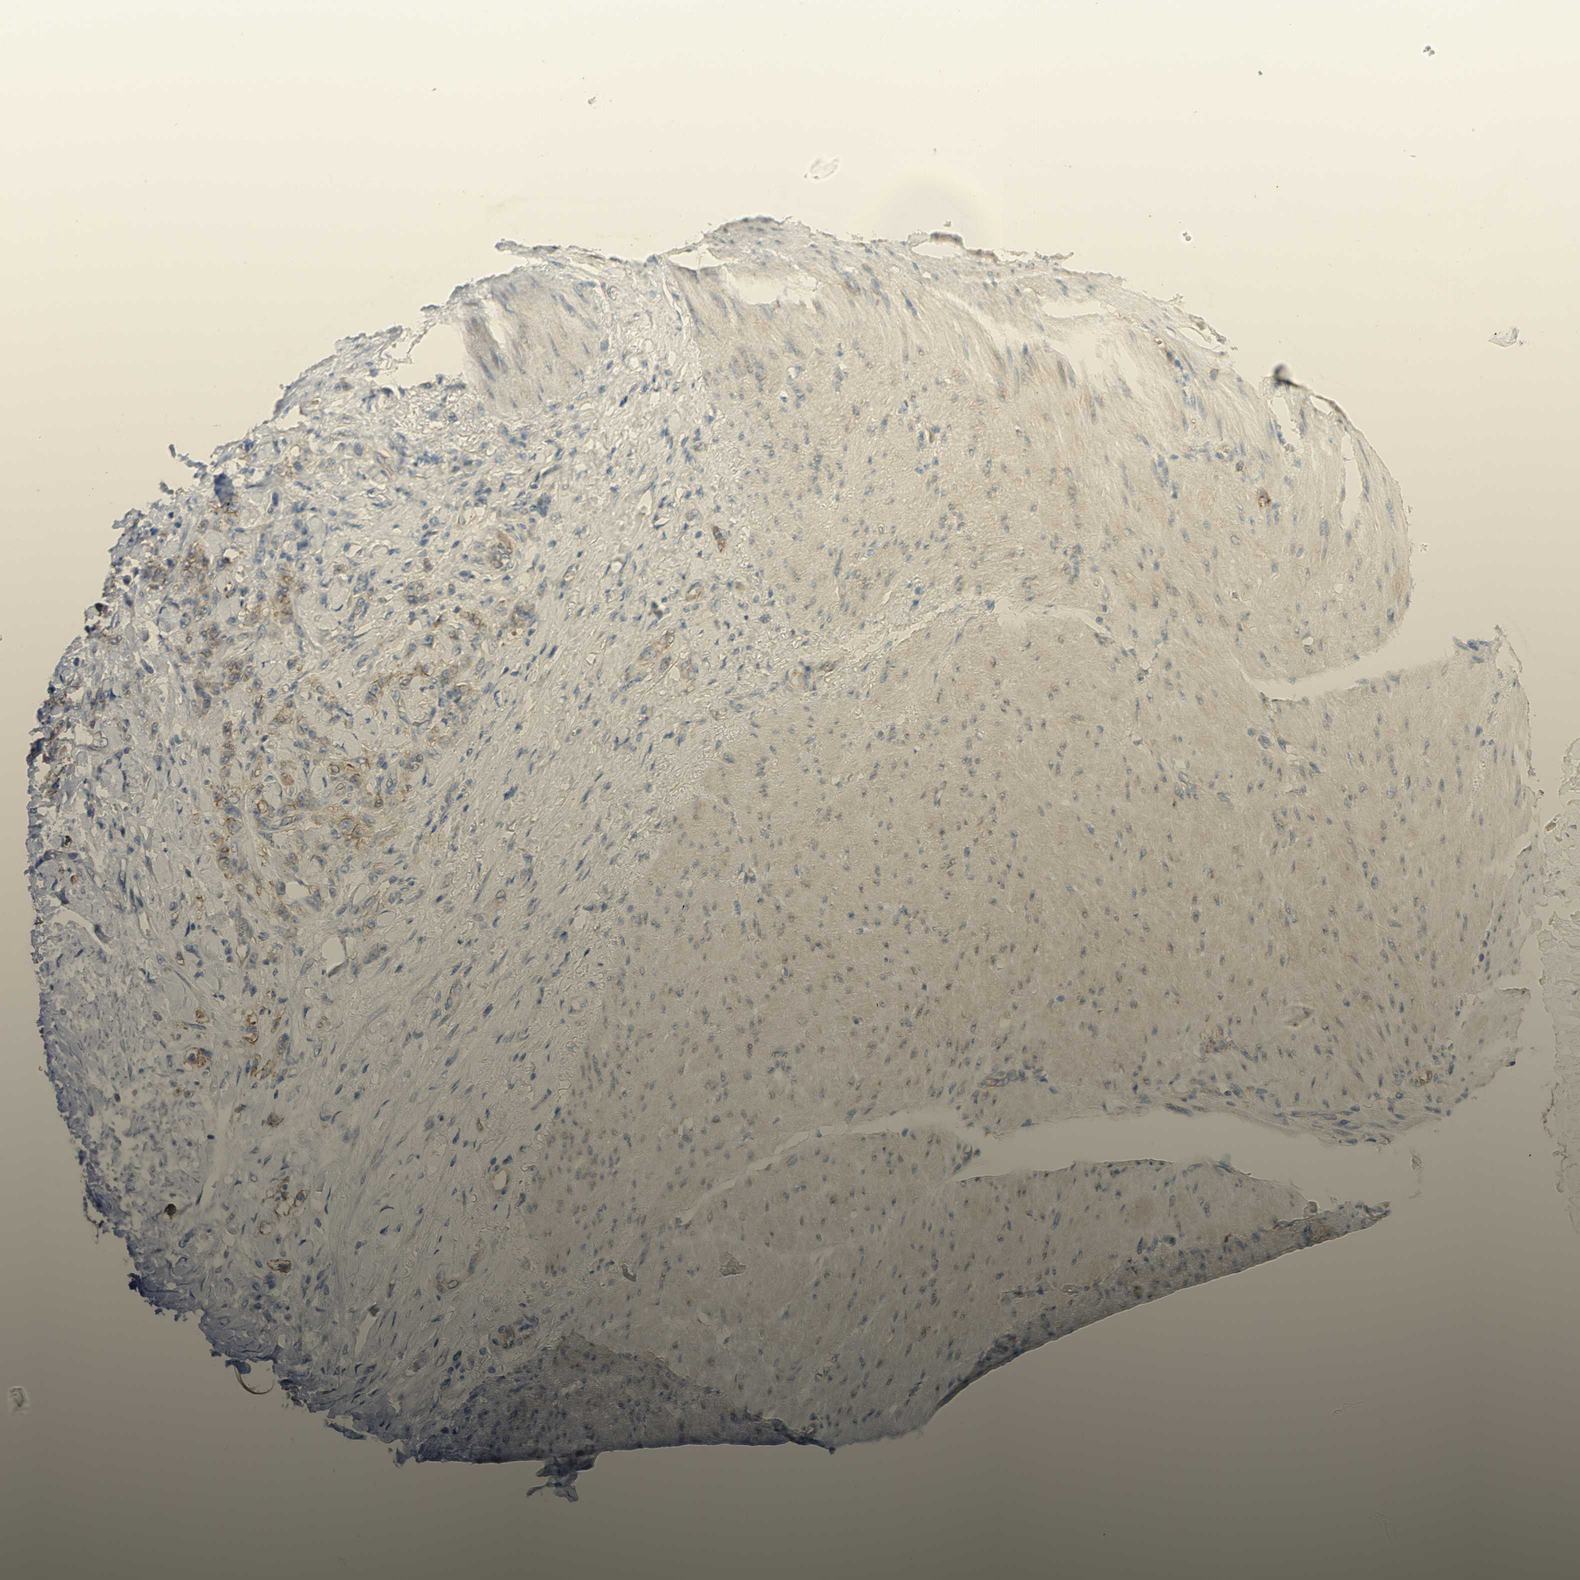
{"staining": {"intensity": "weak", "quantity": ">75%", "location": "cytoplasmic/membranous"}, "tissue": "stomach cancer", "cell_type": "Tumor cells", "image_type": "cancer", "snomed": [{"axis": "morphology", "description": "Adenocarcinoma, NOS"}, {"axis": "topography", "description": "Stomach"}], "caption": "This image exhibits IHC staining of human stomach cancer (adenocarcinoma), with low weak cytoplasmic/membranous staining in approximately >75% of tumor cells.", "gene": "RNF149", "patient": {"sex": "male", "age": 82}}